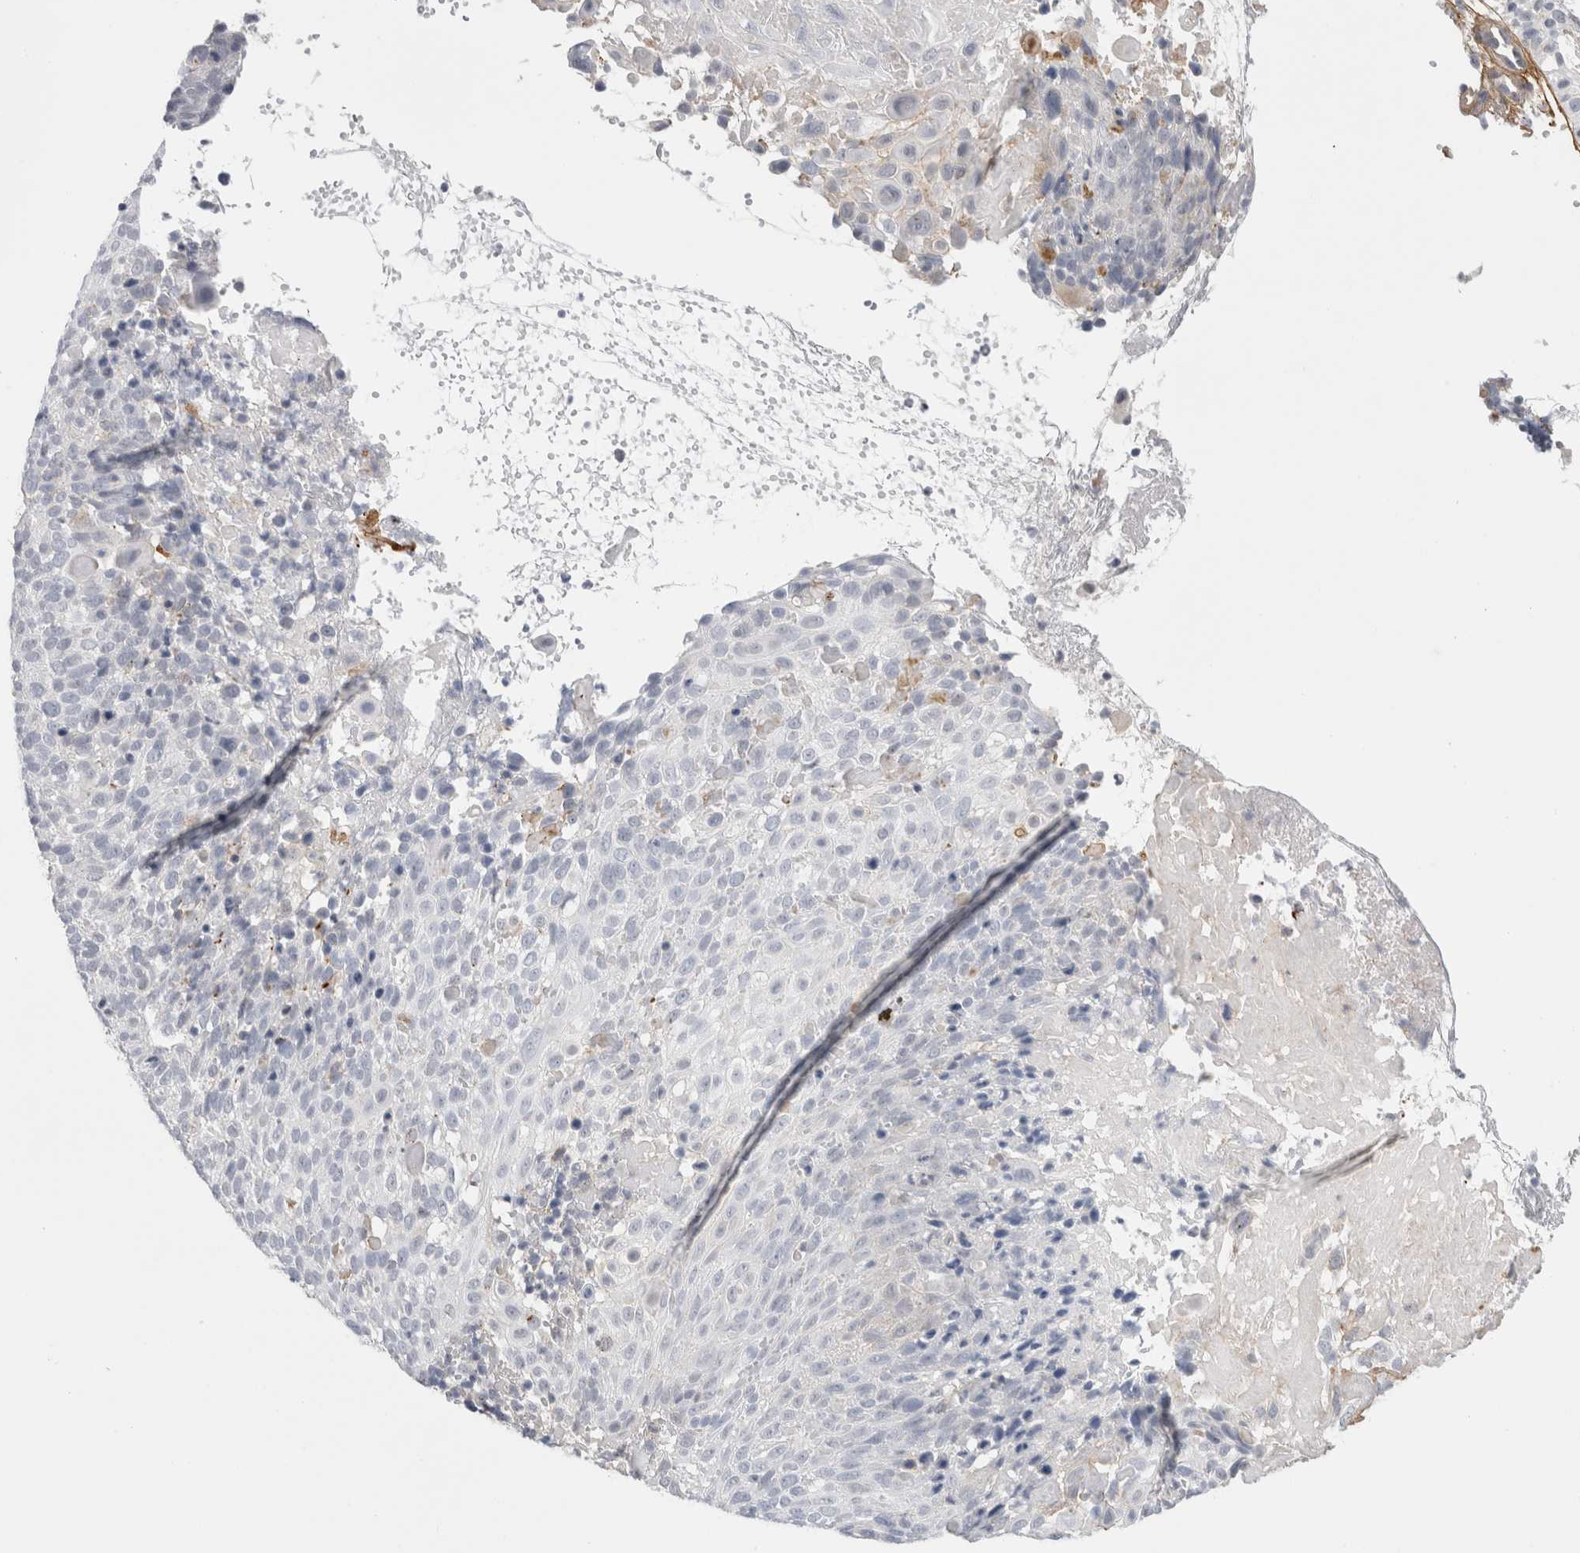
{"staining": {"intensity": "negative", "quantity": "none", "location": "none"}, "tissue": "cervical cancer", "cell_type": "Tumor cells", "image_type": "cancer", "snomed": [{"axis": "morphology", "description": "Squamous cell carcinoma, NOS"}, {"axis": "topography", "description": "Cervix"}], "caption": "This is an IHC photomicrograph of cervical cancer (squamous cell carcinoma). There is no expression in tumor cells.", "gene": "VANGL1", "patient": {"sex": "female", "age": 74}}